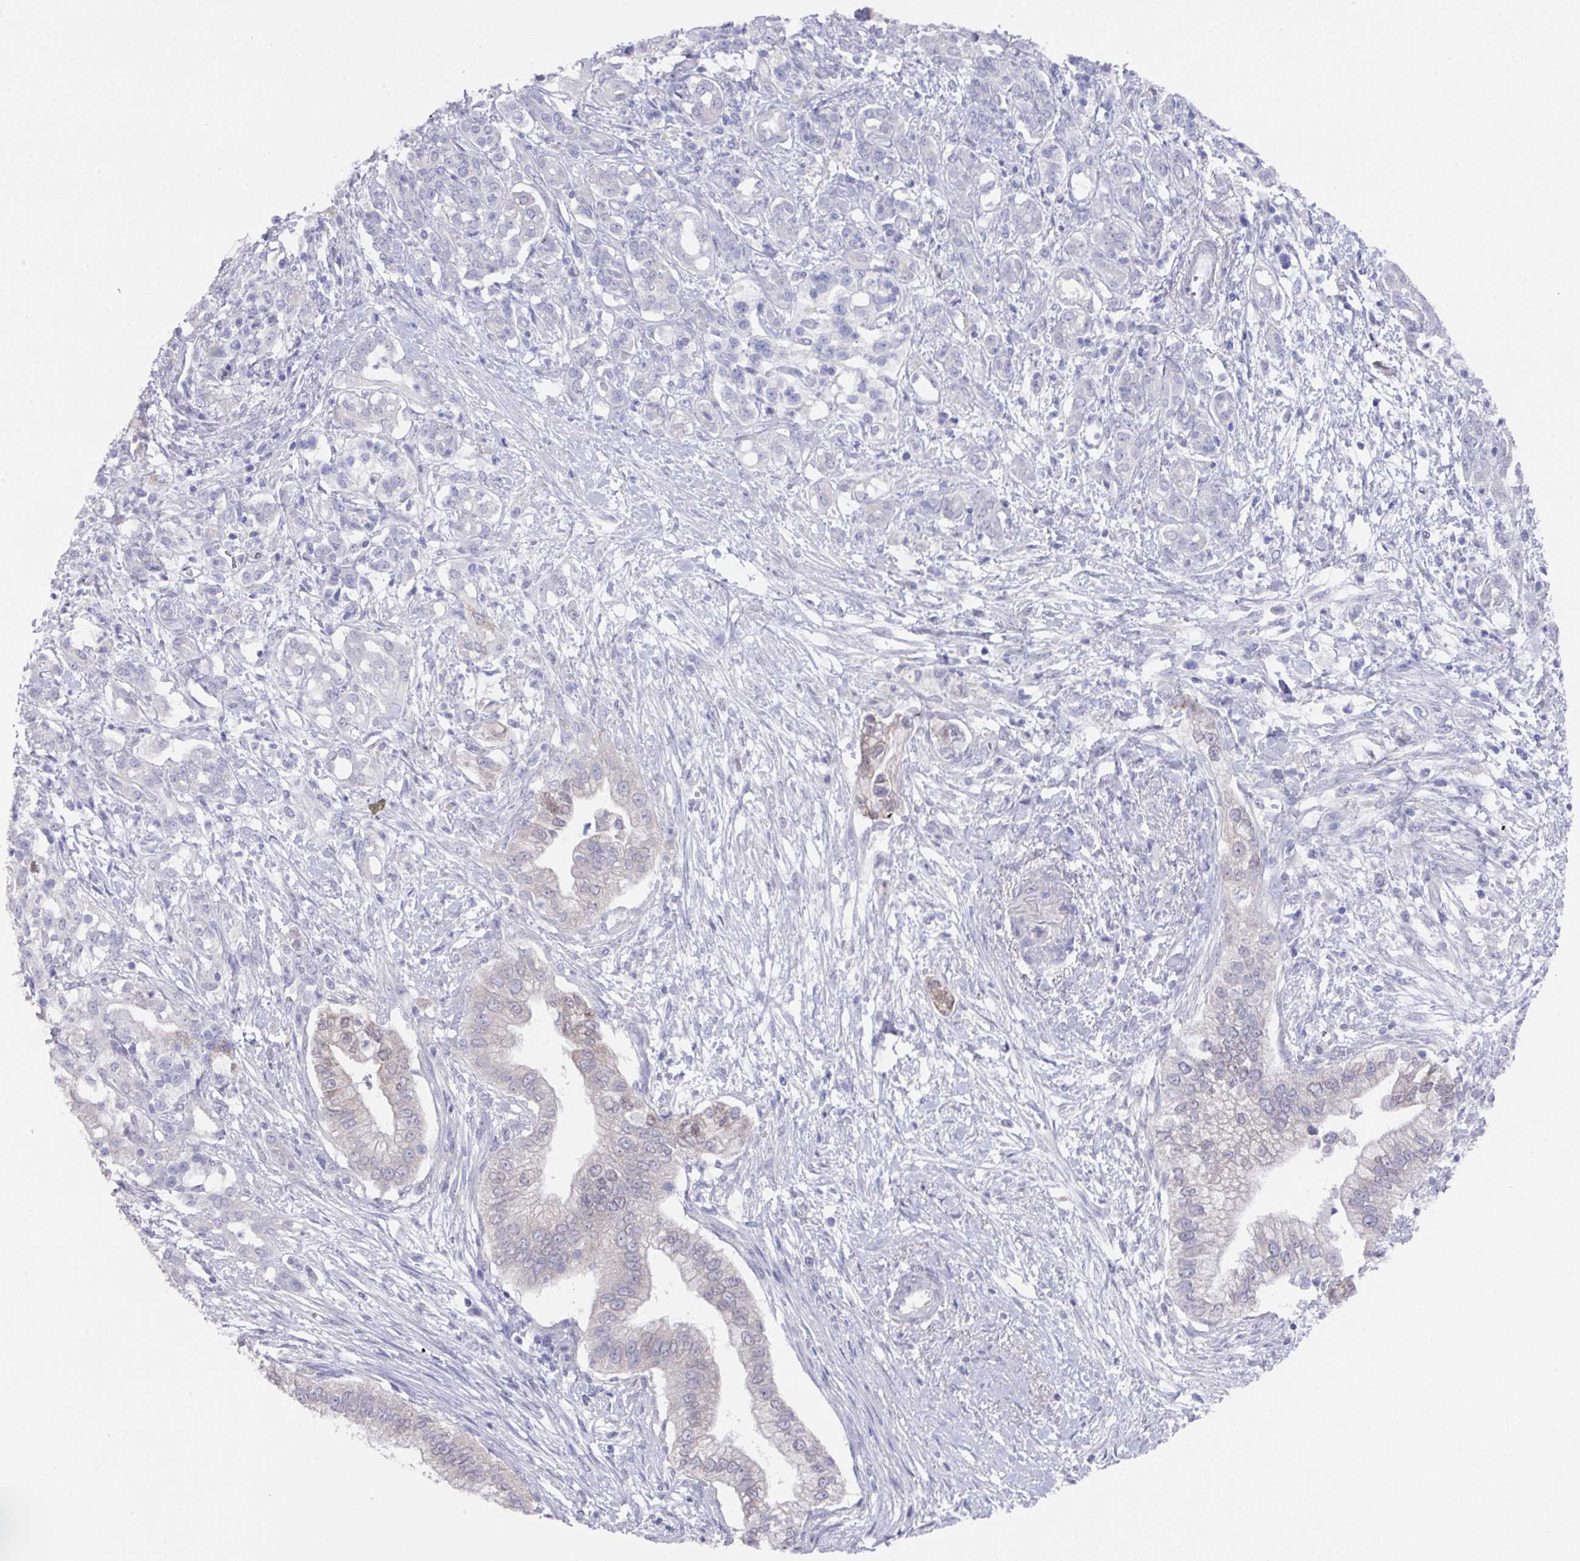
{"staining": {"intensity": "negative", "quantity": "none", "location": "none"}, "tissue": "pancreatic cancer", "cell_type": "Tumor cells", "image_type": "cancer", "snomed": [{"axis": "morphology", "description": "Adenocarcinoma, NOS"}, {"axis": "topography", "description": "Pancreas"}], "caption": "Immunohistochemistry (IHC) photomicrograph of neoplastic tissue: pancreatic adenocarcinoma stained with DAB exhibits no significant protein expression in tumor cells.", "gene": "DAZL", "patient": {"sex": "male", "age": 70}}